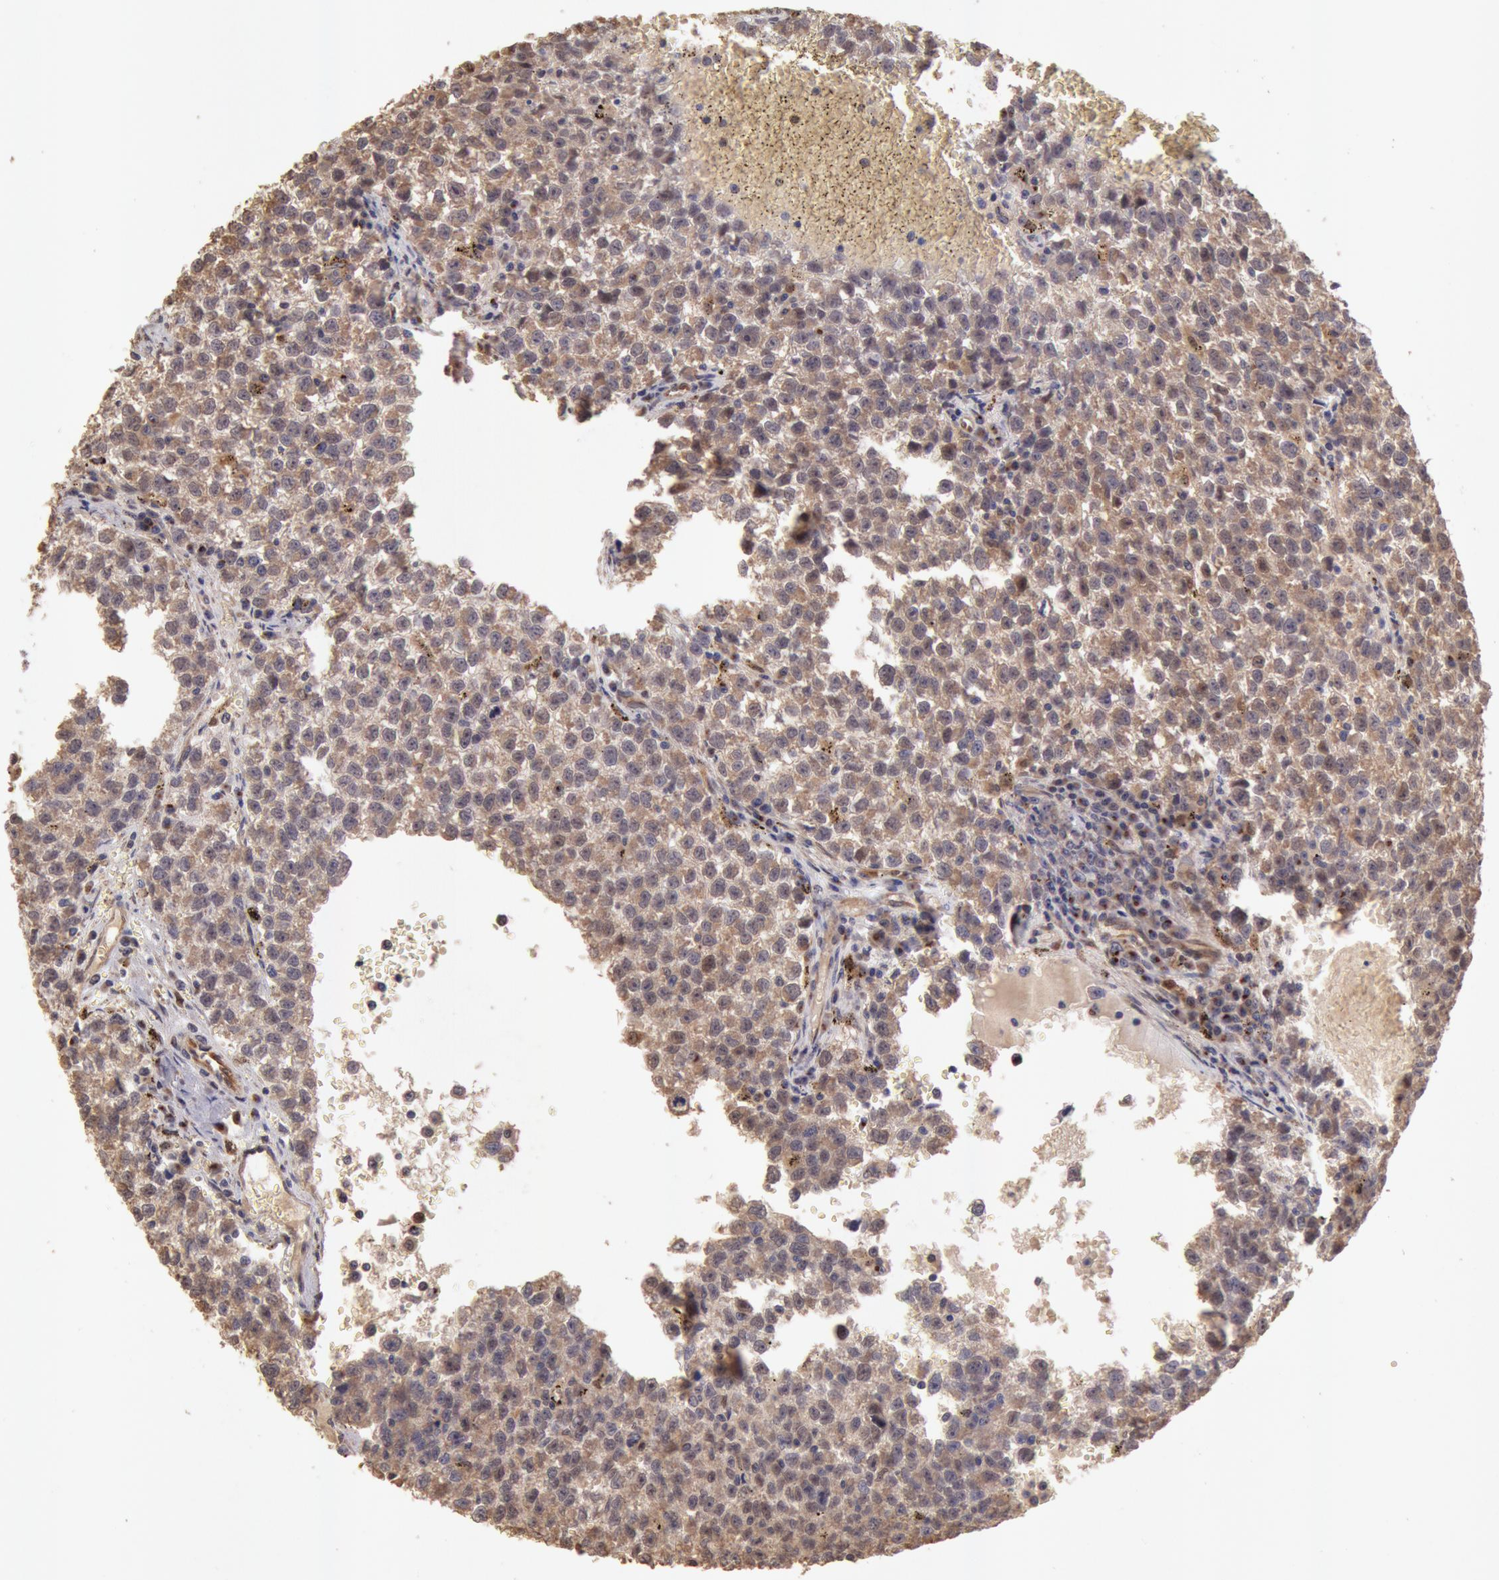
{"staining": {"intensity": "moderate", "quantity": ">75%", "location": "cytoplasmic/membranous"}, "tissue": "testis cancer", "cell_type": "Tumor cells", "image_type": "cancer", "snomed": [{"axis": "morphology", "description": "Seminoma, NOS"}, {"axis": "topography", "description": "Testis"}], "caption": "An image showing moderate cytoplasmic/membranous expression in approximately >75% of tumor cells in seminoma (testis), as visualized by brown immunohistochemical staining.", "gene": "COMT", "patient": {"sex": "male", "age": 35}}